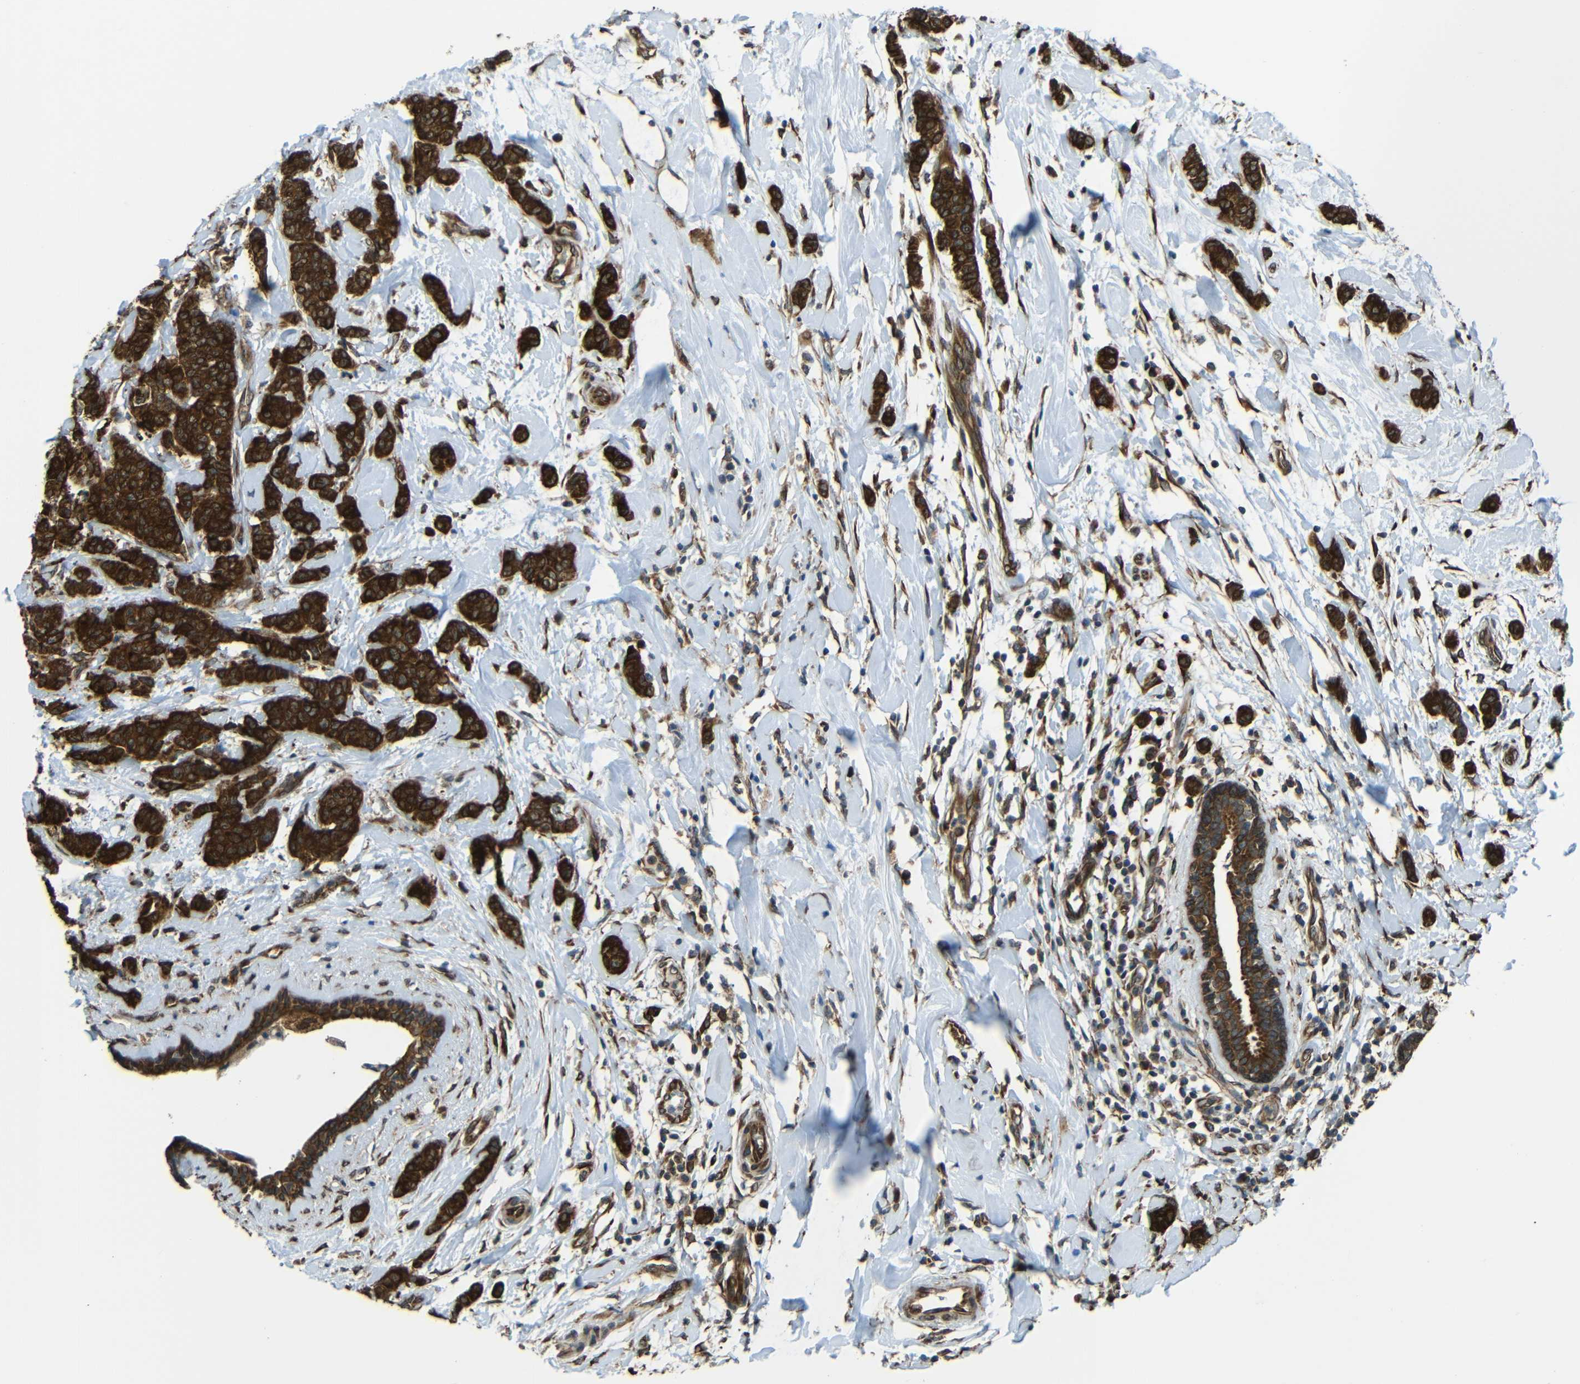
{"staining": {"intensity": "strong", "quantity": ">75%", "location": "cytoplasmic/membranous"}, "tissue": "breast cancer", "cell_type": "Tumor cells", "image_type": "cancer", "snomed": [{"axis": "morphology", "description": "Normal tissue, NOS"}, {"axis": "morphology", "description": "Duct carcinoma"}, {"axis": "topography", "description": "Breast"}], "caption": "There is high levels of strong cytoplasmic/membranous positivity in tumor cells of invasive ductal carcinoma (breast), as demonstrated by immunohistochemical staining (brown color).", "gene": "VAPB", "patient": {"sex": "female", "age": 40}}